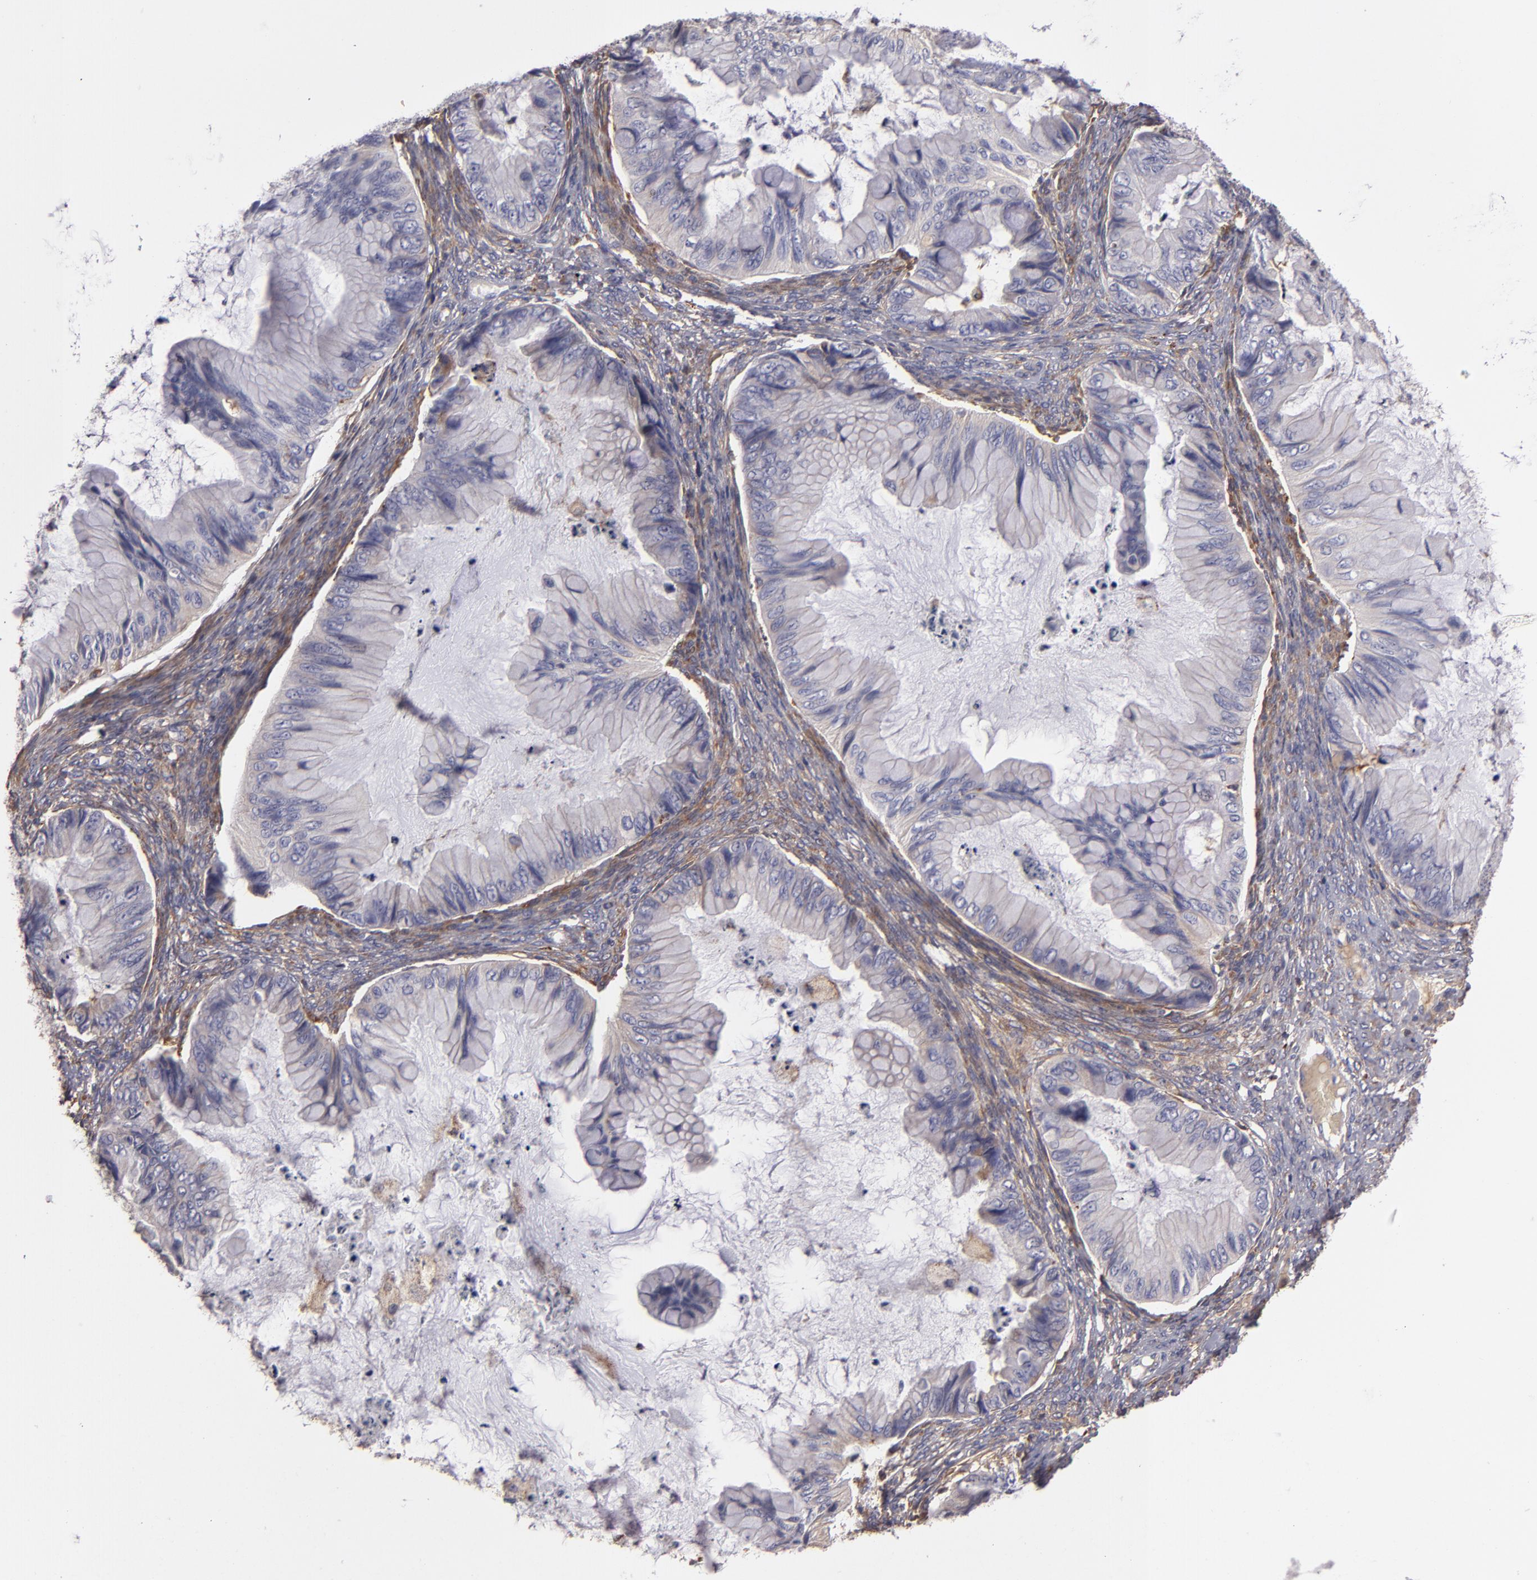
{"staining": {"intensity": "weak", "quantity": "25%-75%", "location": "cytoplasmic/membranous"}, "tissue": "ovarian cancer", "cell_type": "Tumor cells", "image_type": "cancer", "snomed": [{"axis": "morphology", "description": "Cystadenocarcinoma, mucinous, NOS"}, {"axis": "topography", "description": "Ovary"}], "caption": "Mucinous cystadenocarcinoma (ovarian) stained with DAB (3,3'-diaminobenzidine) immunohistochemistry exhibits low levels of weak cytoplasmic/membranous expression in approximately 25%-75% of tumor cells.", "gene": "CFB", "patient": {"sex": "female", "age": 36}}